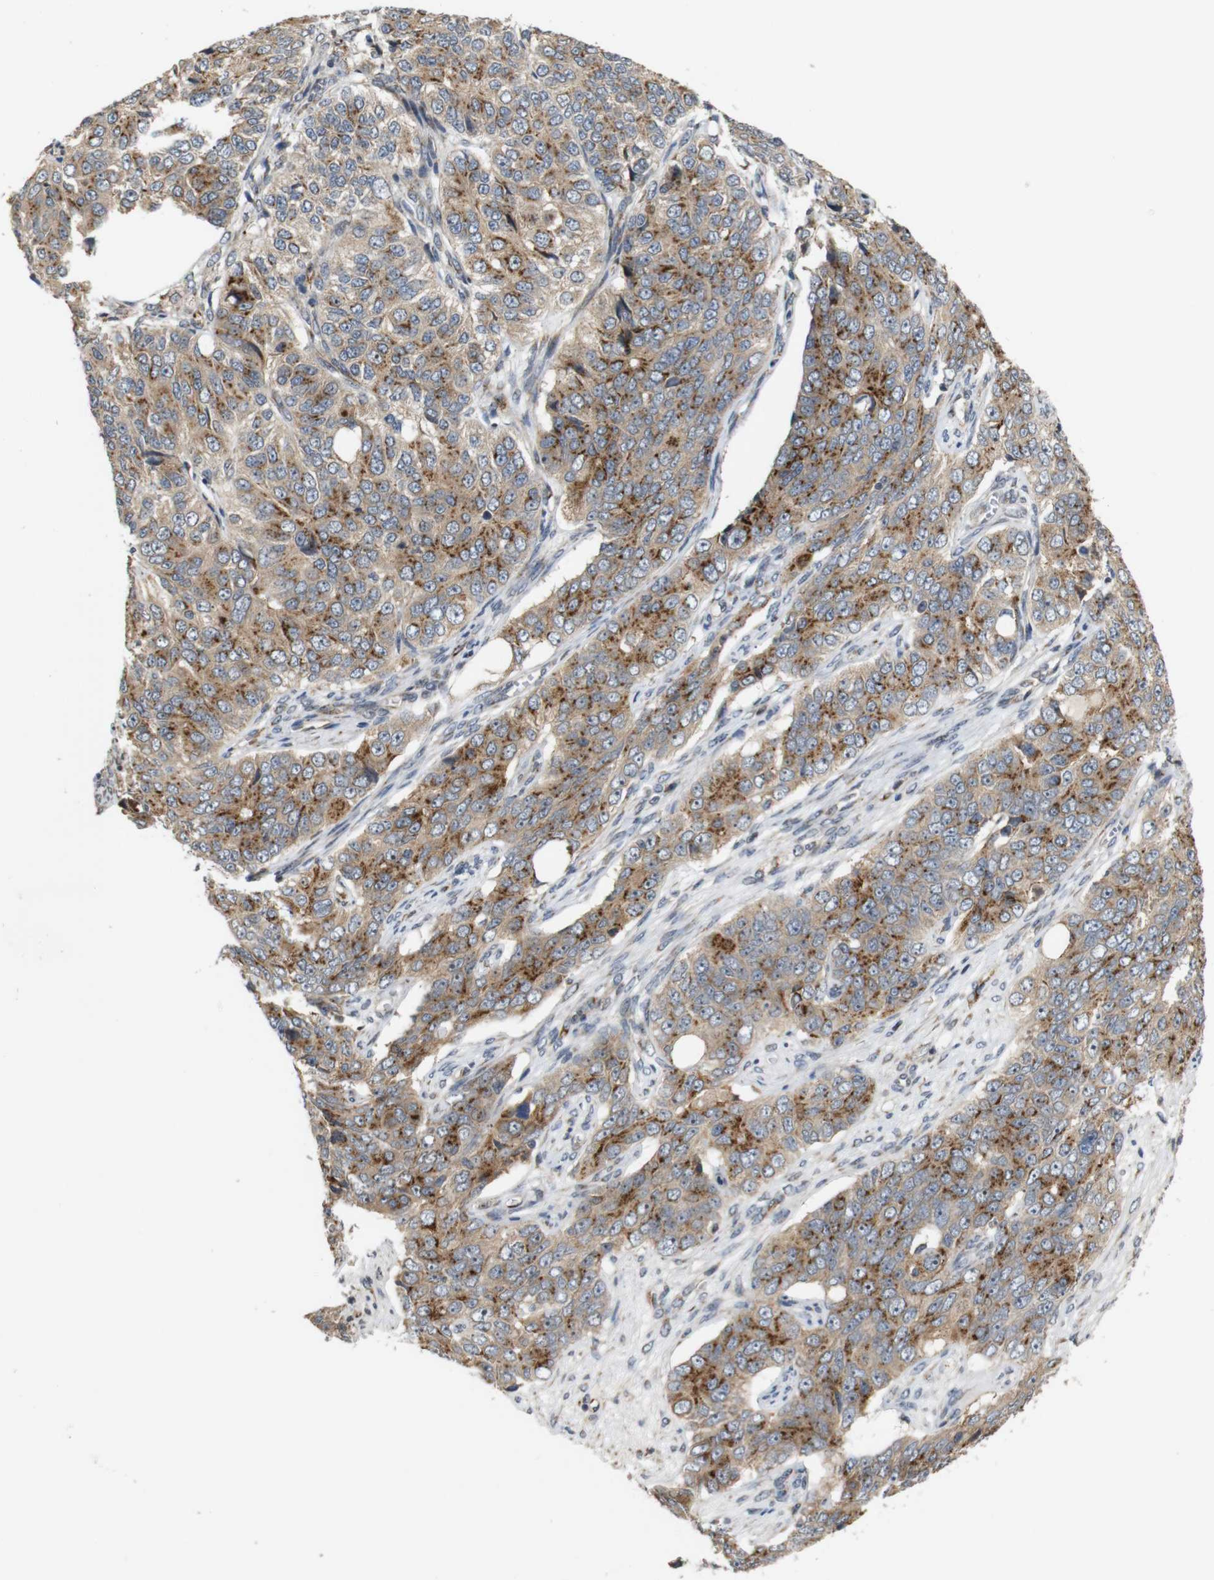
{"staining": {"intensity": "moderate", "quantity": ">75%", "location": "cytoplasmic/membranous"}, "tissue": "ovarian cancer", "cell_type": "Tumor cells", "image_type": "cancer", "snomed": [{"axis": "morphology", "description": "Carcinoma, endometroid"}, {"axis": "topography", "description": "Ovary"}], "caption": "This histopathology image reveals immunohistochemistry staining of ovarian endometroid carcinoma, with medium moderate cytoplasmic/membranous staining in approximately >75% of tumor cells.", "gene": "EFCAB14", "patient": {"sex": "female", "age": 51}}